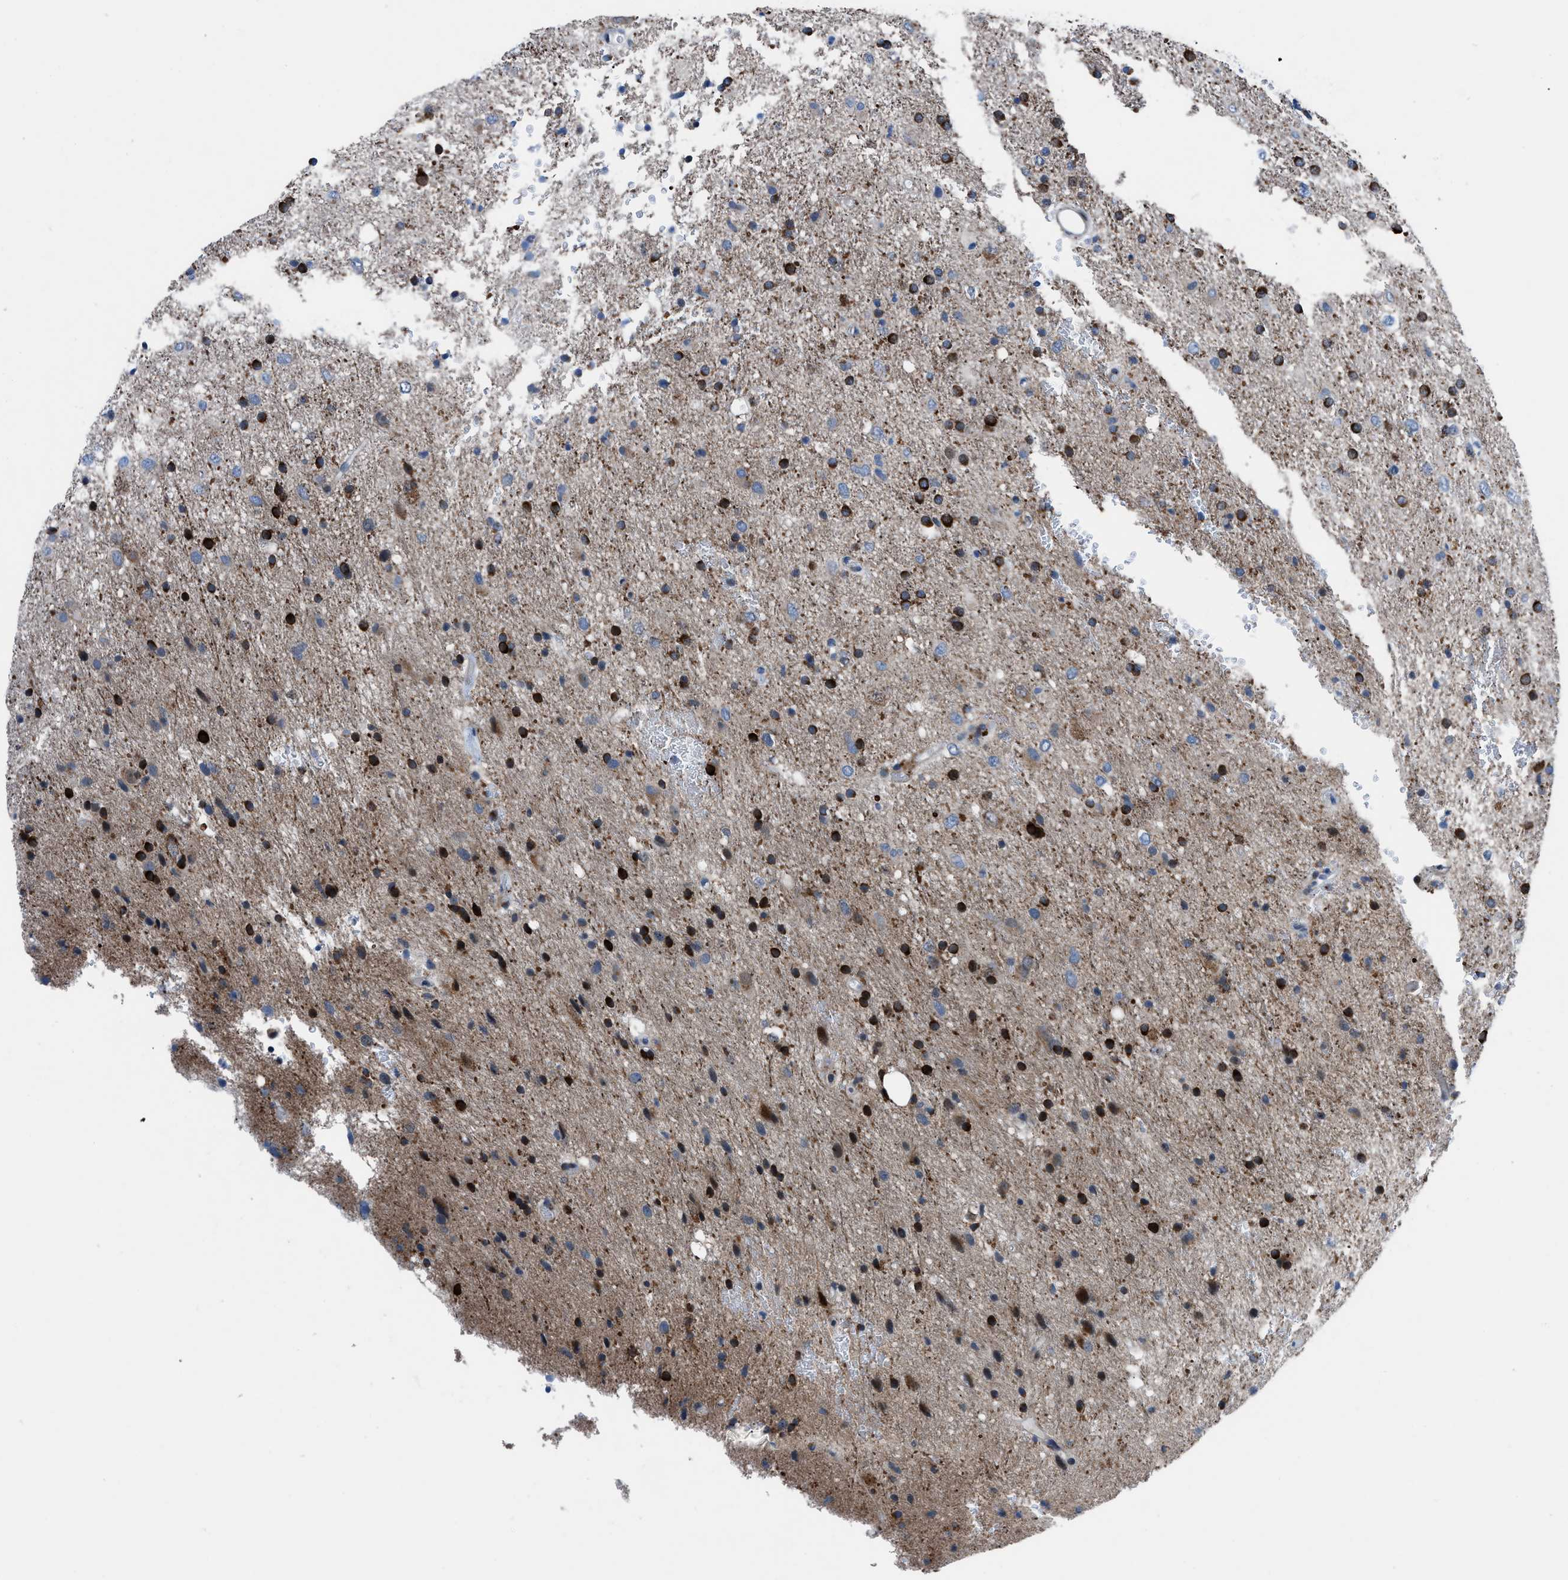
{"staining": {"intensity": "strong", "quantity": "25%-75%", "location": "cytoplasmic/membranous"}, "tissue": "glioma", "cell_type": "Tumor cells", "image_type": "cancer", "snomed": [{"axis": "morphology", "description": "Glioma, malignant, Low grade"}, {"axis": "topography", "description": "Brain"}], "caption": "Brown immunohistochemical staining in human malignant low-grade glioma reveals strong cytoplasmic/membranous staining in approximately 25%-75% of tumor cells.", "gene": "UAP1", "patient": {"sex": "male", "age": 77}}